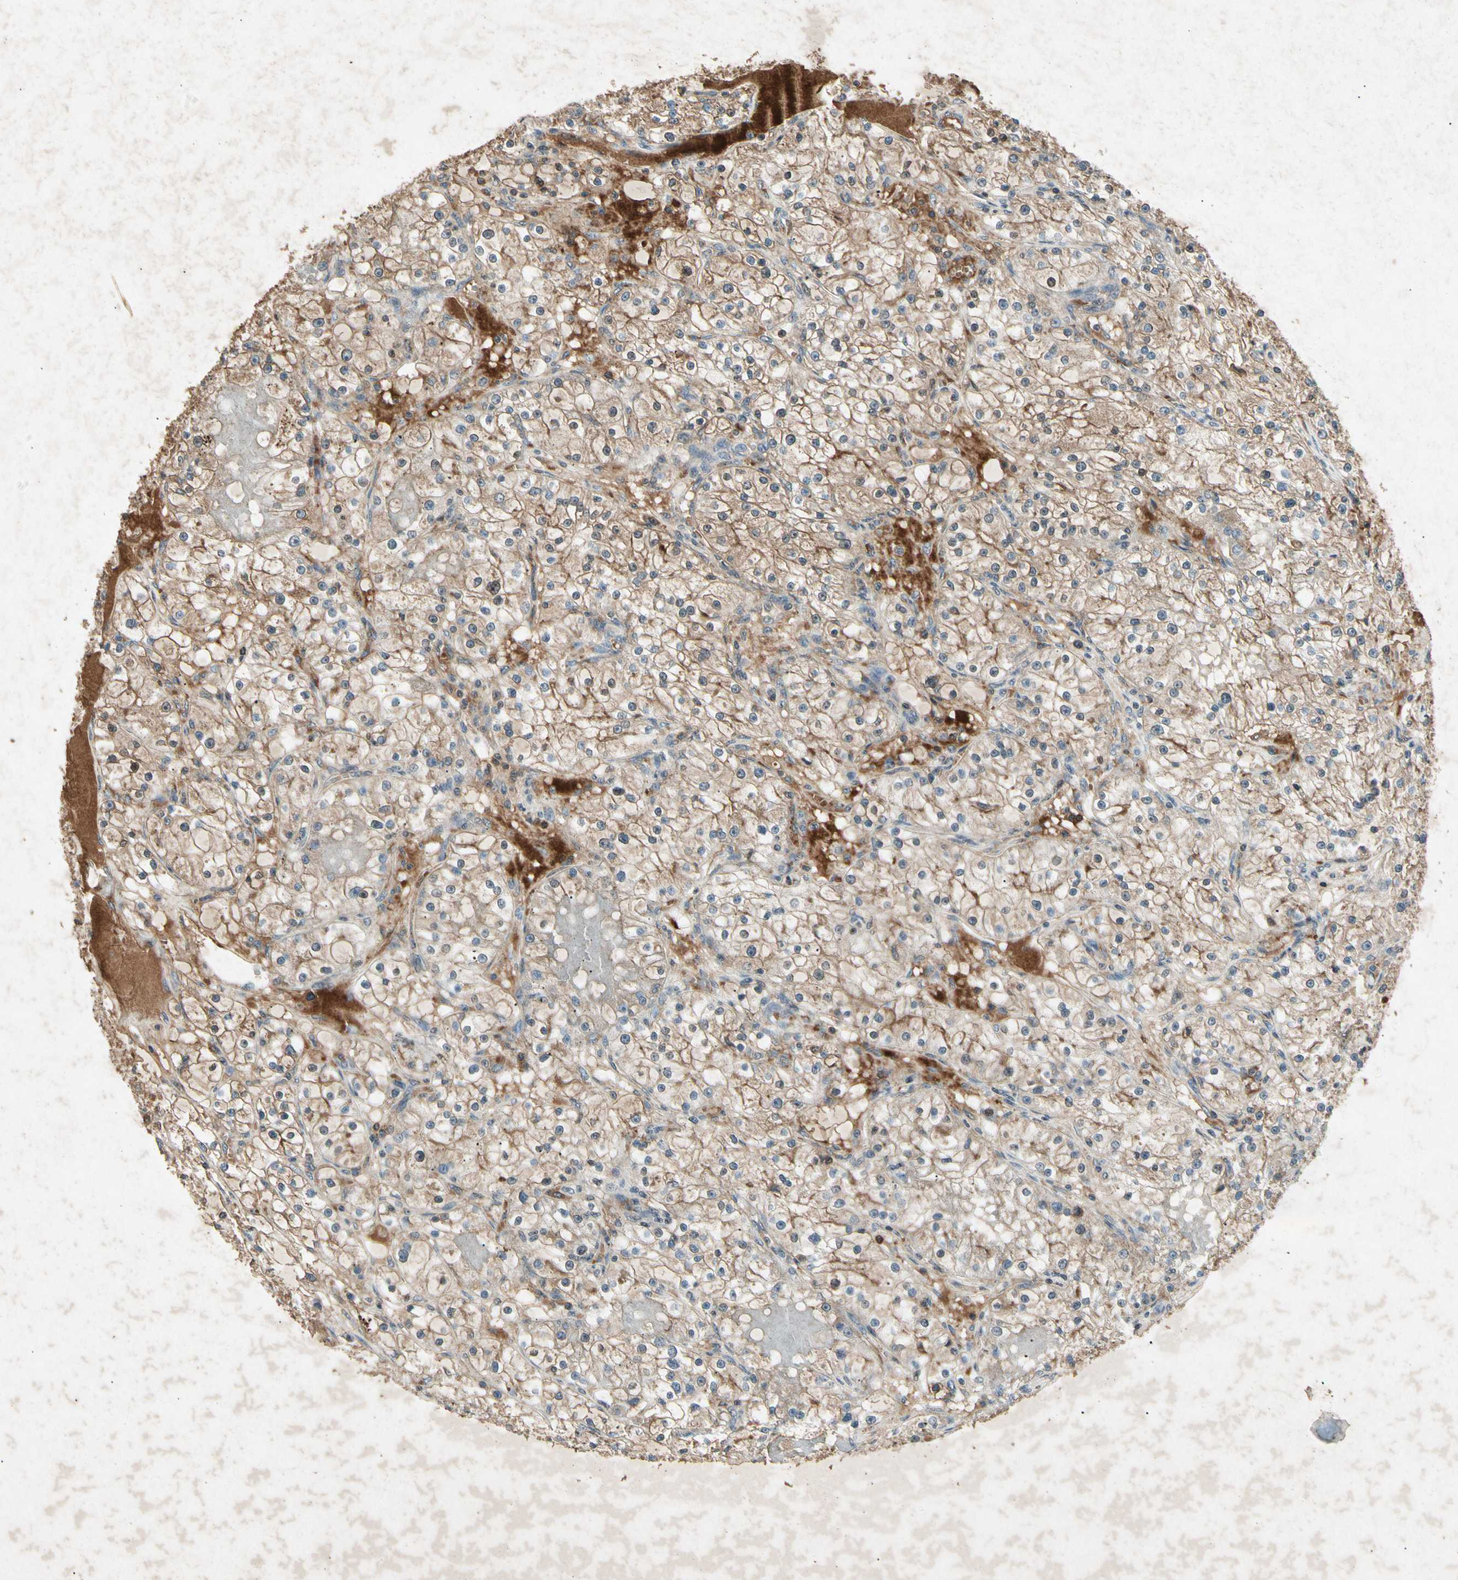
{"staining": {"intensity": "moderate", "quantity": ">75%", "location": "cytoplasmic/membranous"}, "tissue": "renal cancer", "cell_type": "Tumor cells", "image_type": "cancer", "snomed": [{"axis": "morphology", "description": "Adenocarcinoma, NOS"}, {"axis": "topography", "description": "Kidney"}], "caption": "An IHC image of tumor tissue is shown. Protein staining in brown shows moderate cytoplasmic/membranous positivity in renal cancer (adenocarcinoma) within tumor cells. Using DAB (brown) and hematoxylin (blue) stains, captured at high magnification using brightfield microscopy.", "gene": "CP", "patient": {"sex": "male", "age": 56}}